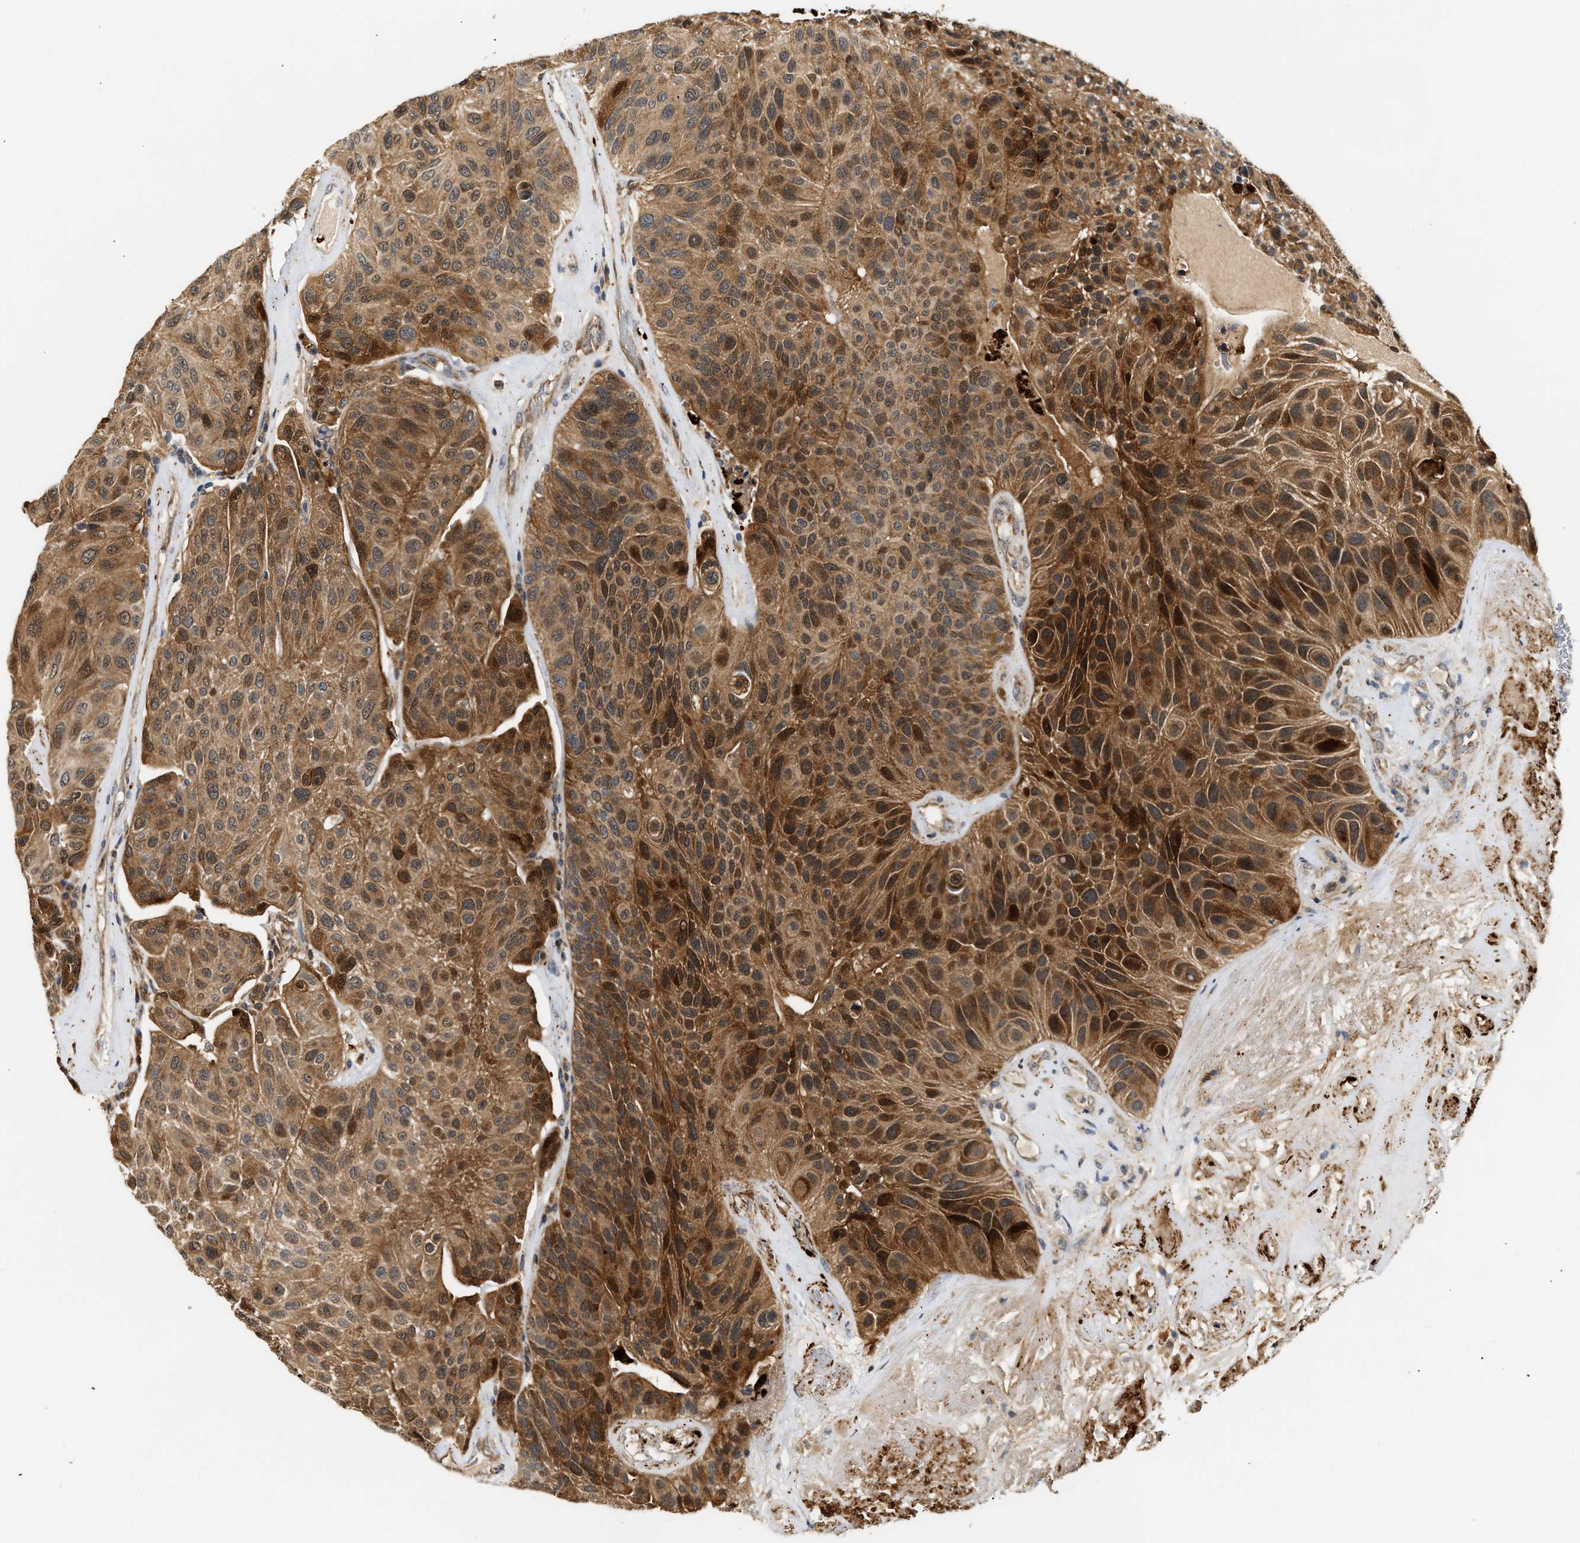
{"staining": {"intensity": "strong", "quantity": ">75%", "location": "cytoplasmic/membranous"}, "tissue": "urothelial cancer", "cell_type": "Tumor cells", "image_type": "cancer", "snomed": [{"axis": "morphology", "description": "Urothelial carcinoma, High grade"}, {"axis": "topography", "description": "Urinary bladder"}], "caption": "This photomicrograph demonstrates IHC staining of human high-grade urothelial carcinoma, with high strong cytoplasmic/membranous positivity in approximately >75% of tumor cells.", "gene": "EXTL2", "patient": {"sex": "male", "age": 66}}